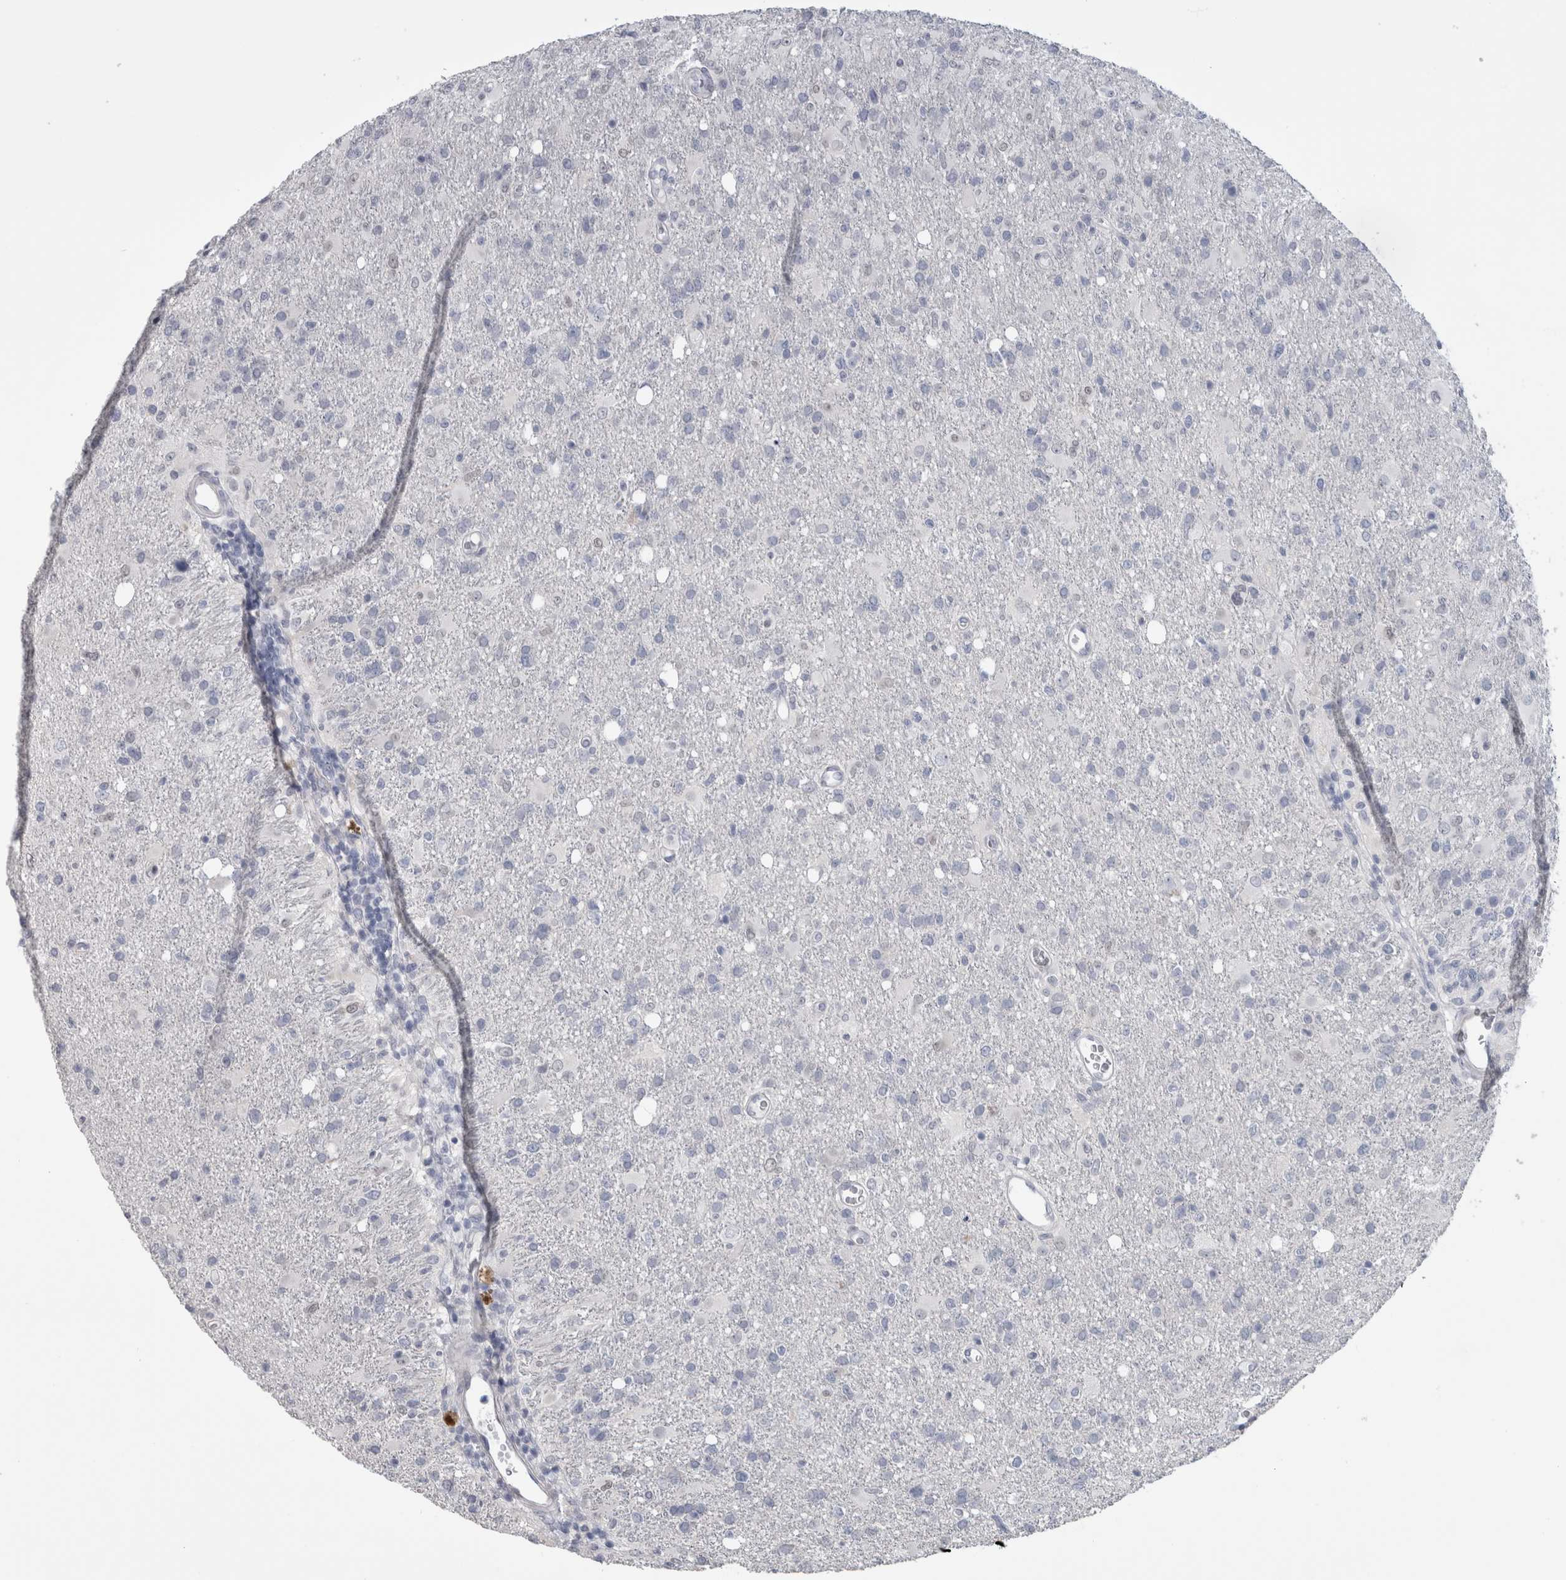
{"staining": {"intensity": "negative", "quantity": "none", "location": "none"}, "tissue": "glioma", "cell_type": "Tumor cells", "image_type": "cancer", "snomed": [{"axis": "morphology", "description": "Glioma, malignant, High grade"}, {"axis": "topography", "description": "Brain"}], "caption": "High magnification brightfield microscopy of malignant glioma (high-grade) stained with DAB (brown) and counterstained with hematoxylin (blue): tumor cells show no significant staining. The staining was performed using DAB to visualize the protein expression in brown, while the nuclei were stained in blue with hematoxylin (Magnification: 20x).", "gene": "IL33", "patient": {"sex": "female", "age": 57}}